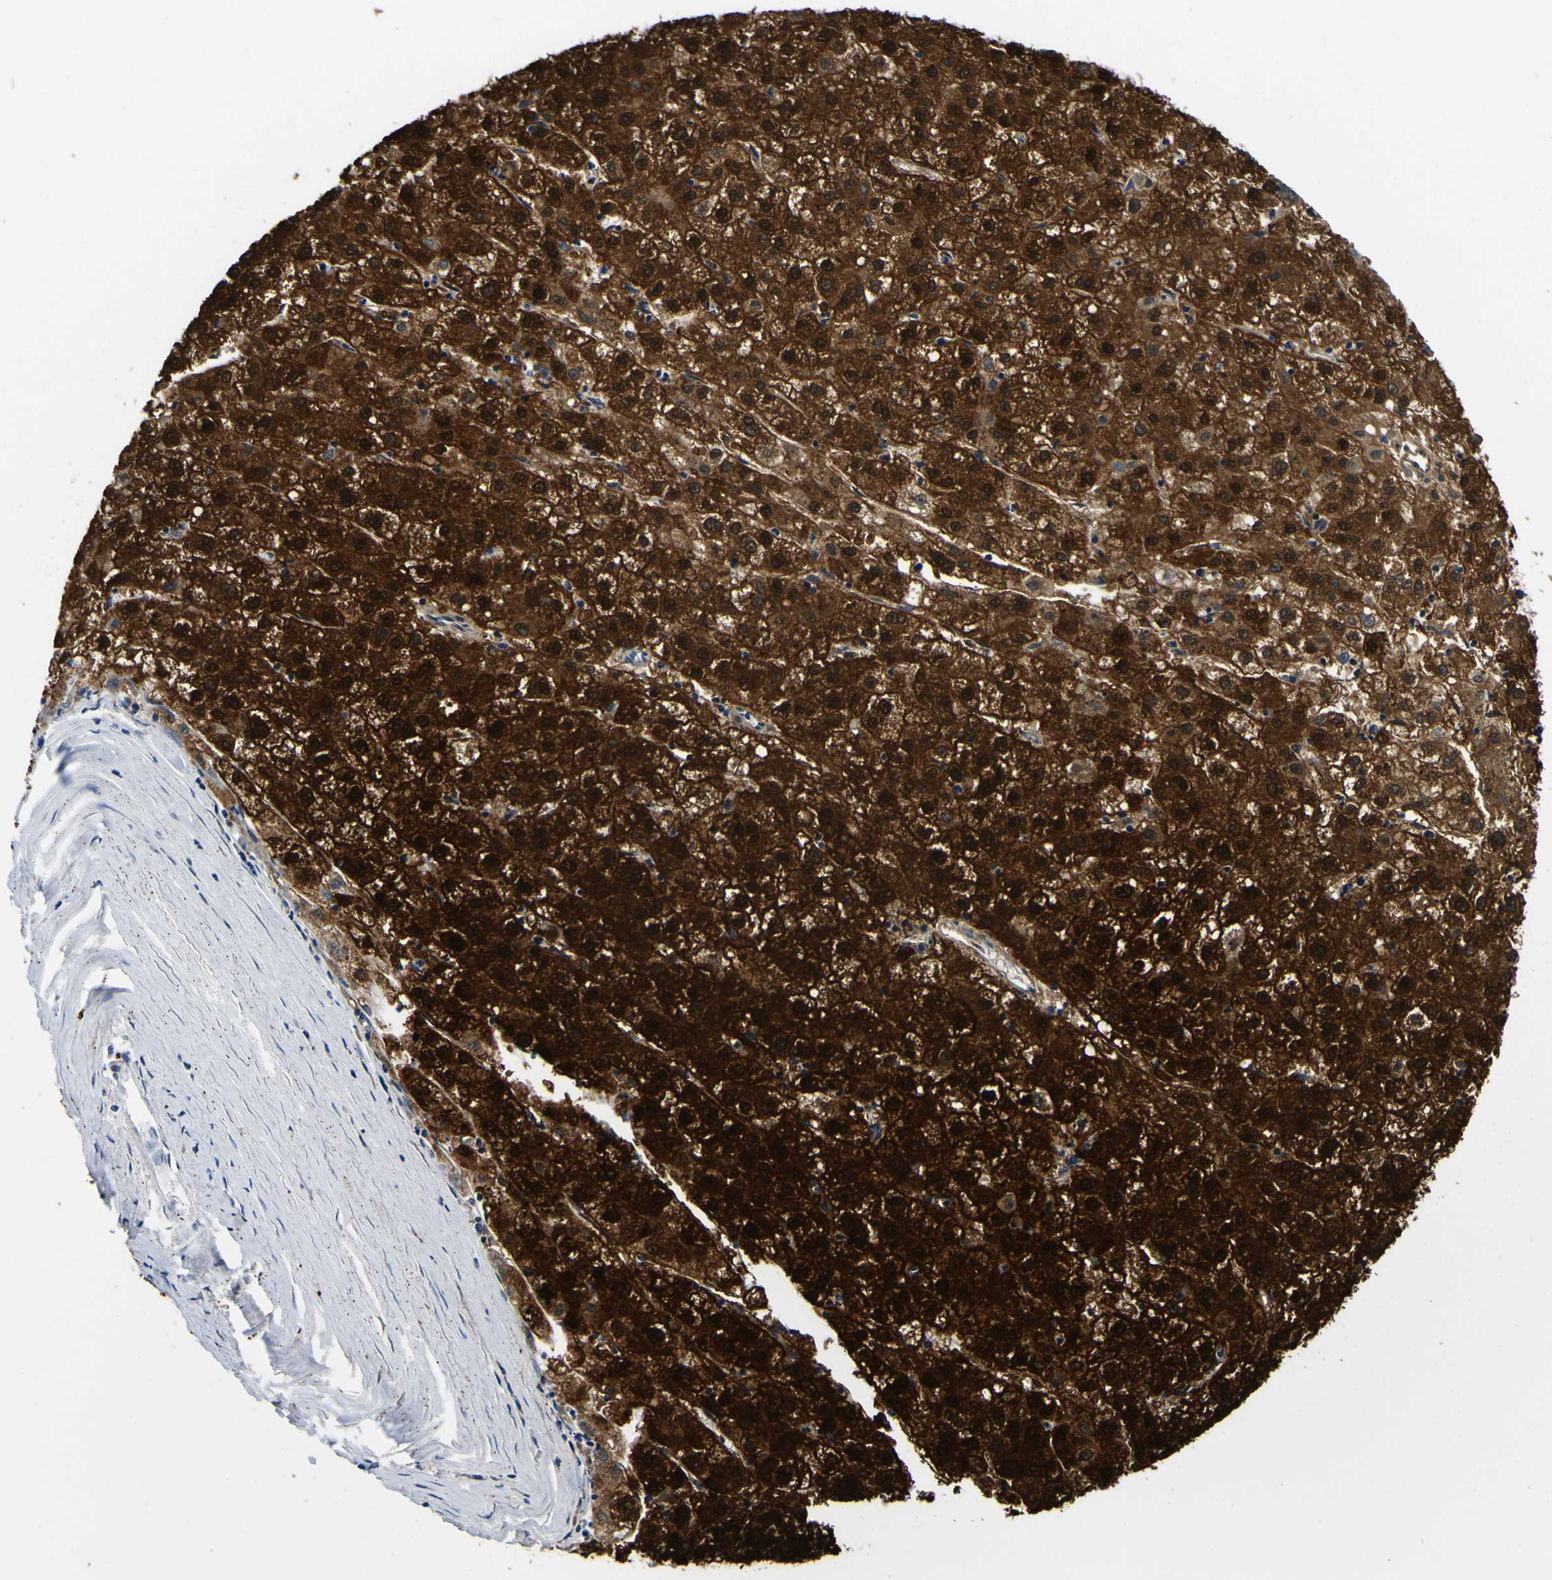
{"staining": {"intensity": "strong", "quantity": ">75%", "location": "cytoplasmic/membranous,nuclear"}, "tissue": "liver cancer", "cell_type": "Tumor cells", "image_type": "cancer", "snomed": [{"axis": "morphology", "description": "Carcinoma, Hepatocellular, NOS"}, {"axis": "topography", "description": "Liver"}], "caption": "DAB (3,3'-diaminobenzidine) immunohistochemical staining of human hepatocellular carcinoma (liver) demonstrates strong cytoplasmic/membranous and nuclear protein expression in approximately >75% of tumor cells.", "gene": "NLRP3", "patient": {"sex": "male", "age": 72}}